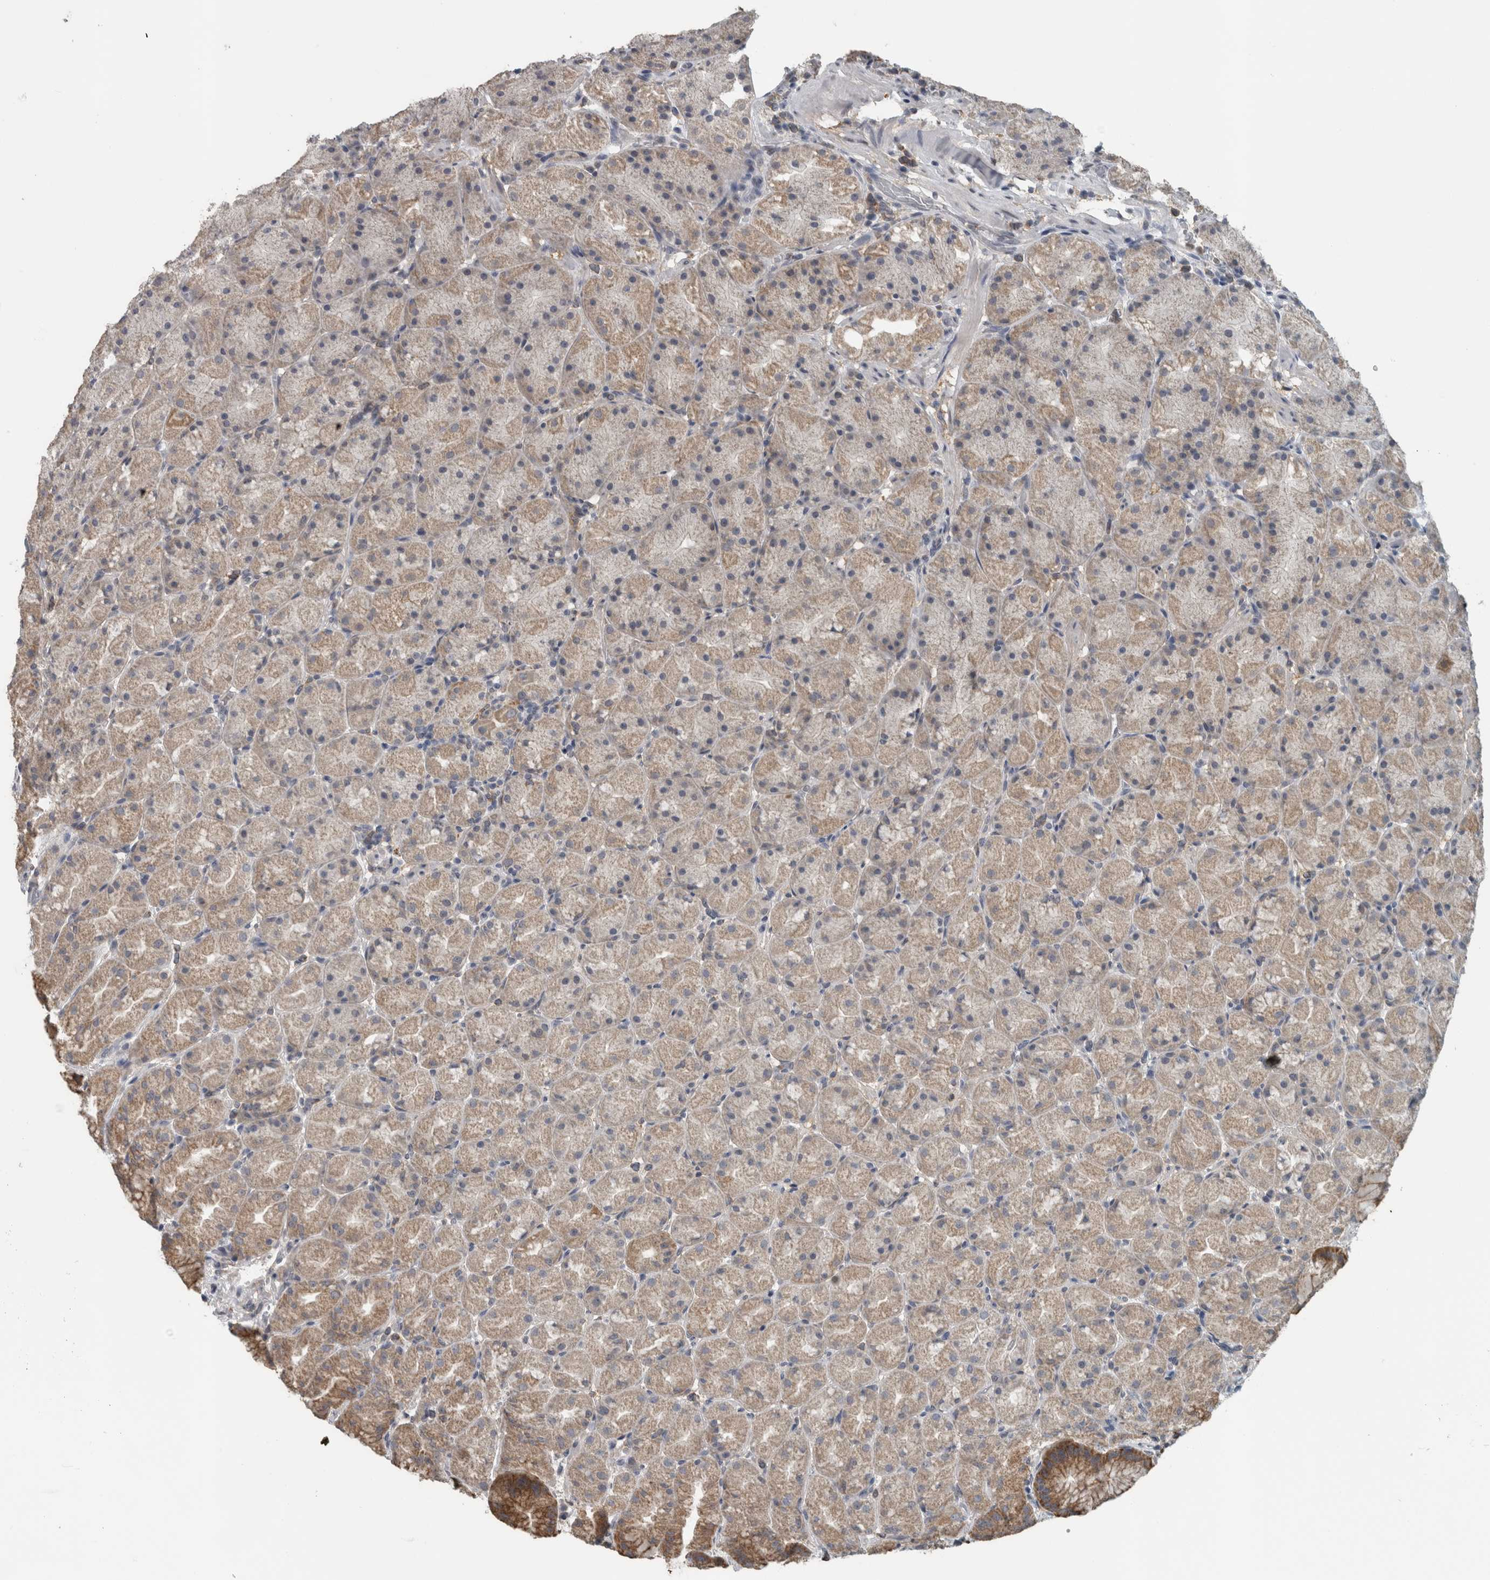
{"staining": {"intensity": "moderate", "quantity": ">75%", "location": "cytoplasmic/membranous"}, "tissue": "stomach", "cell_type": "Glandular cells", "image_type": "normal", "snomed": [{"axis": "morphology", "description": "Normal tissue, NOS"}, {"axis": "topography", "description": "Stomach, upper"}, {"axis": "topography", "description": "Stomach"}], "caption": "Immunohistochemical staining of unremarkable stomach demonstrates moderate cytoplasmic/membranous protein expression in approximately >75% of glandular cells. (IHC, brightfield microscopy, high magnification).", "gene": "ACSF2", "patient": {"sex": "male", "age": 48}}